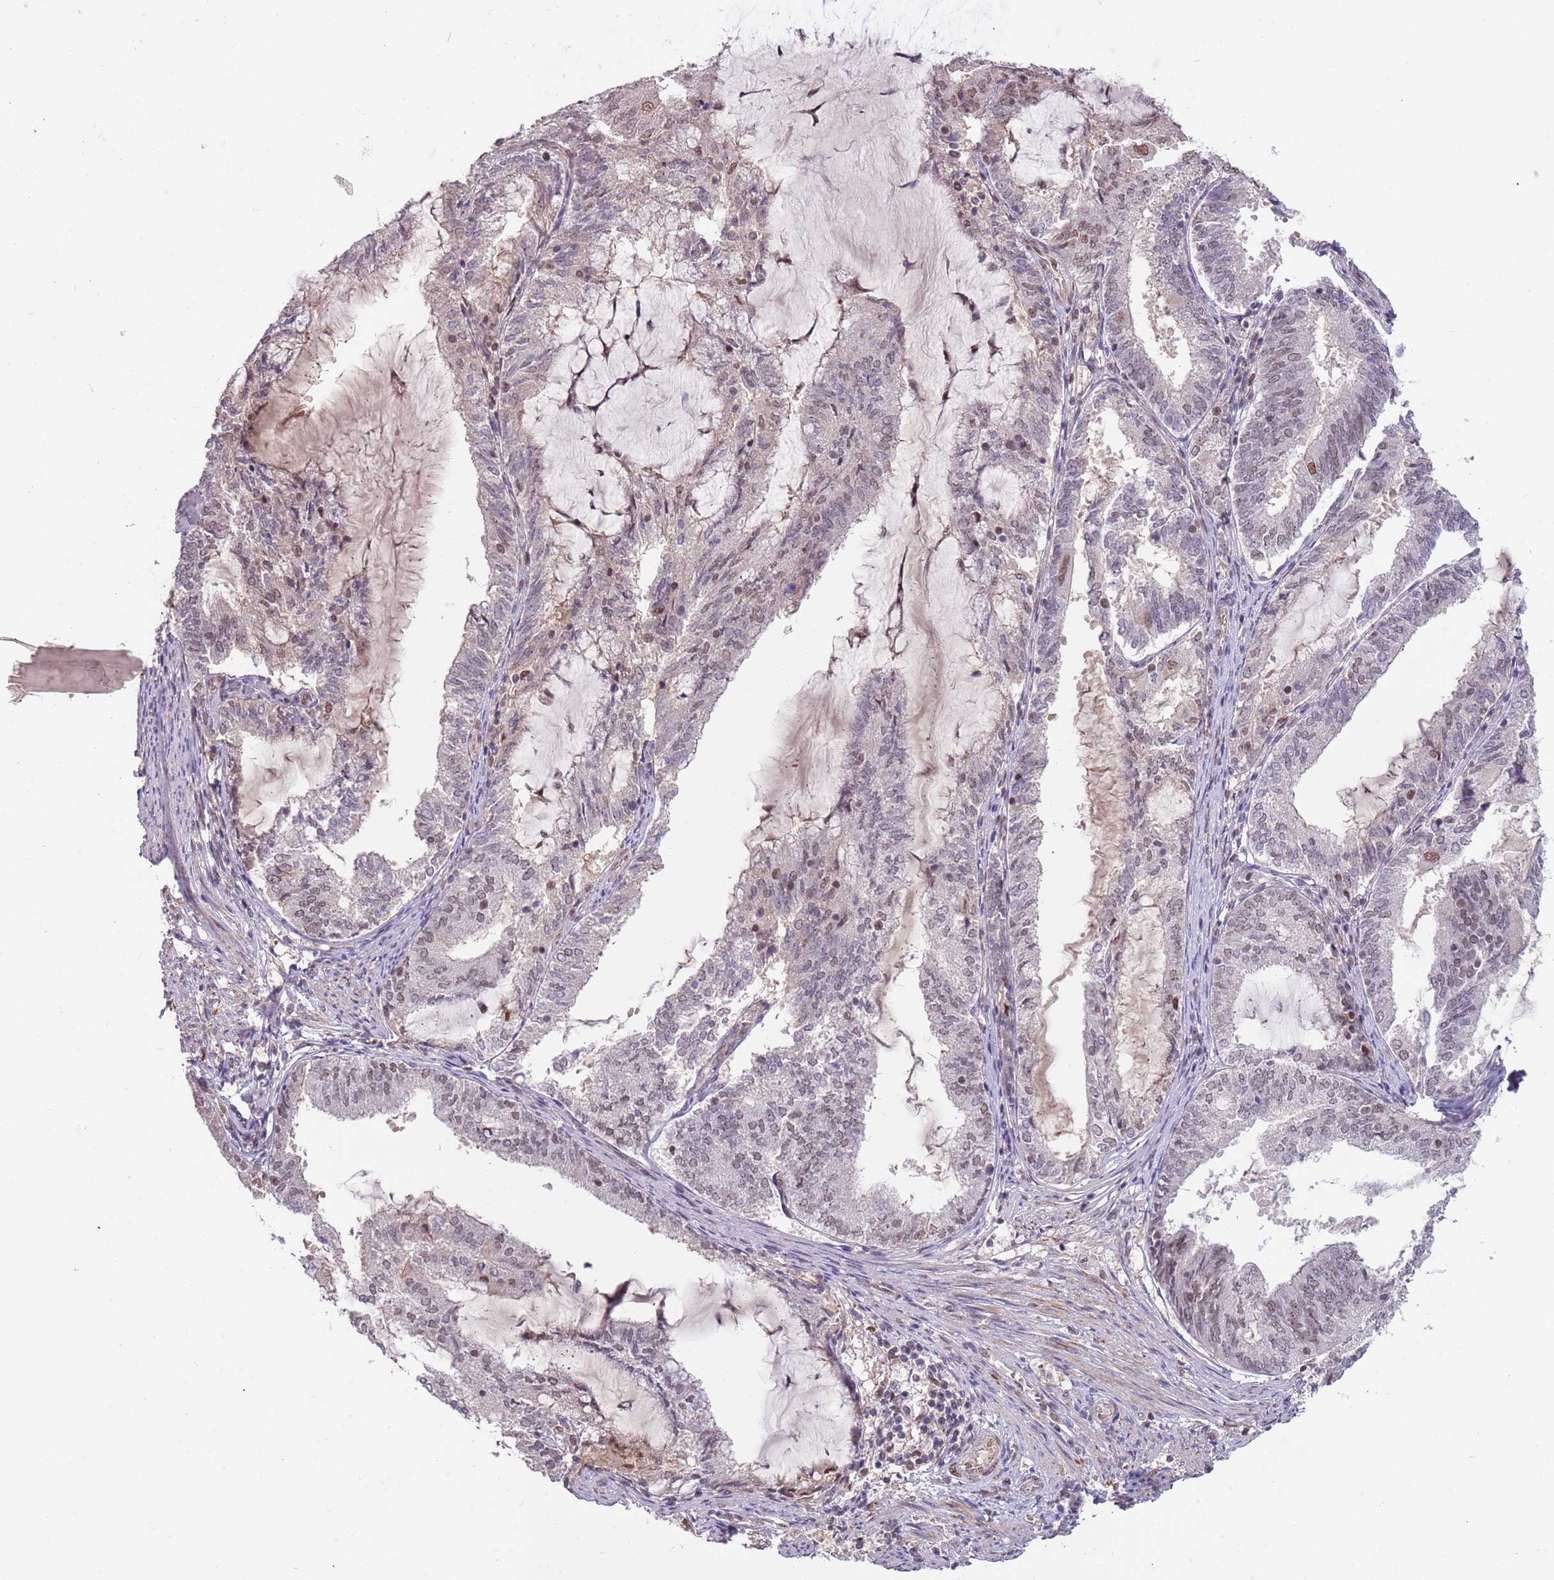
{"staining": {"intensity": "moderate", "quantity": "25%-75%", "location": "nuclear"}, "tissue": "endometrial cancer", "cell_type": "Tumor cells", "image_type": "cancer", "snomed": [{"axis": "morphology", "description": "Adenocarcinoma, NOS"}, {"axis": "topography", "description": "Endometrium"}], "caption": "Protein expression analysis of endometrial adenocarcinoma demonstrates moderate nuclear staining in approximately 25%-75% of tumor cells. (IHC, brightfield microscopy, high magnification).", "gene": "ZBTB7A", "patient": {"sex": "female", "age": 81}}